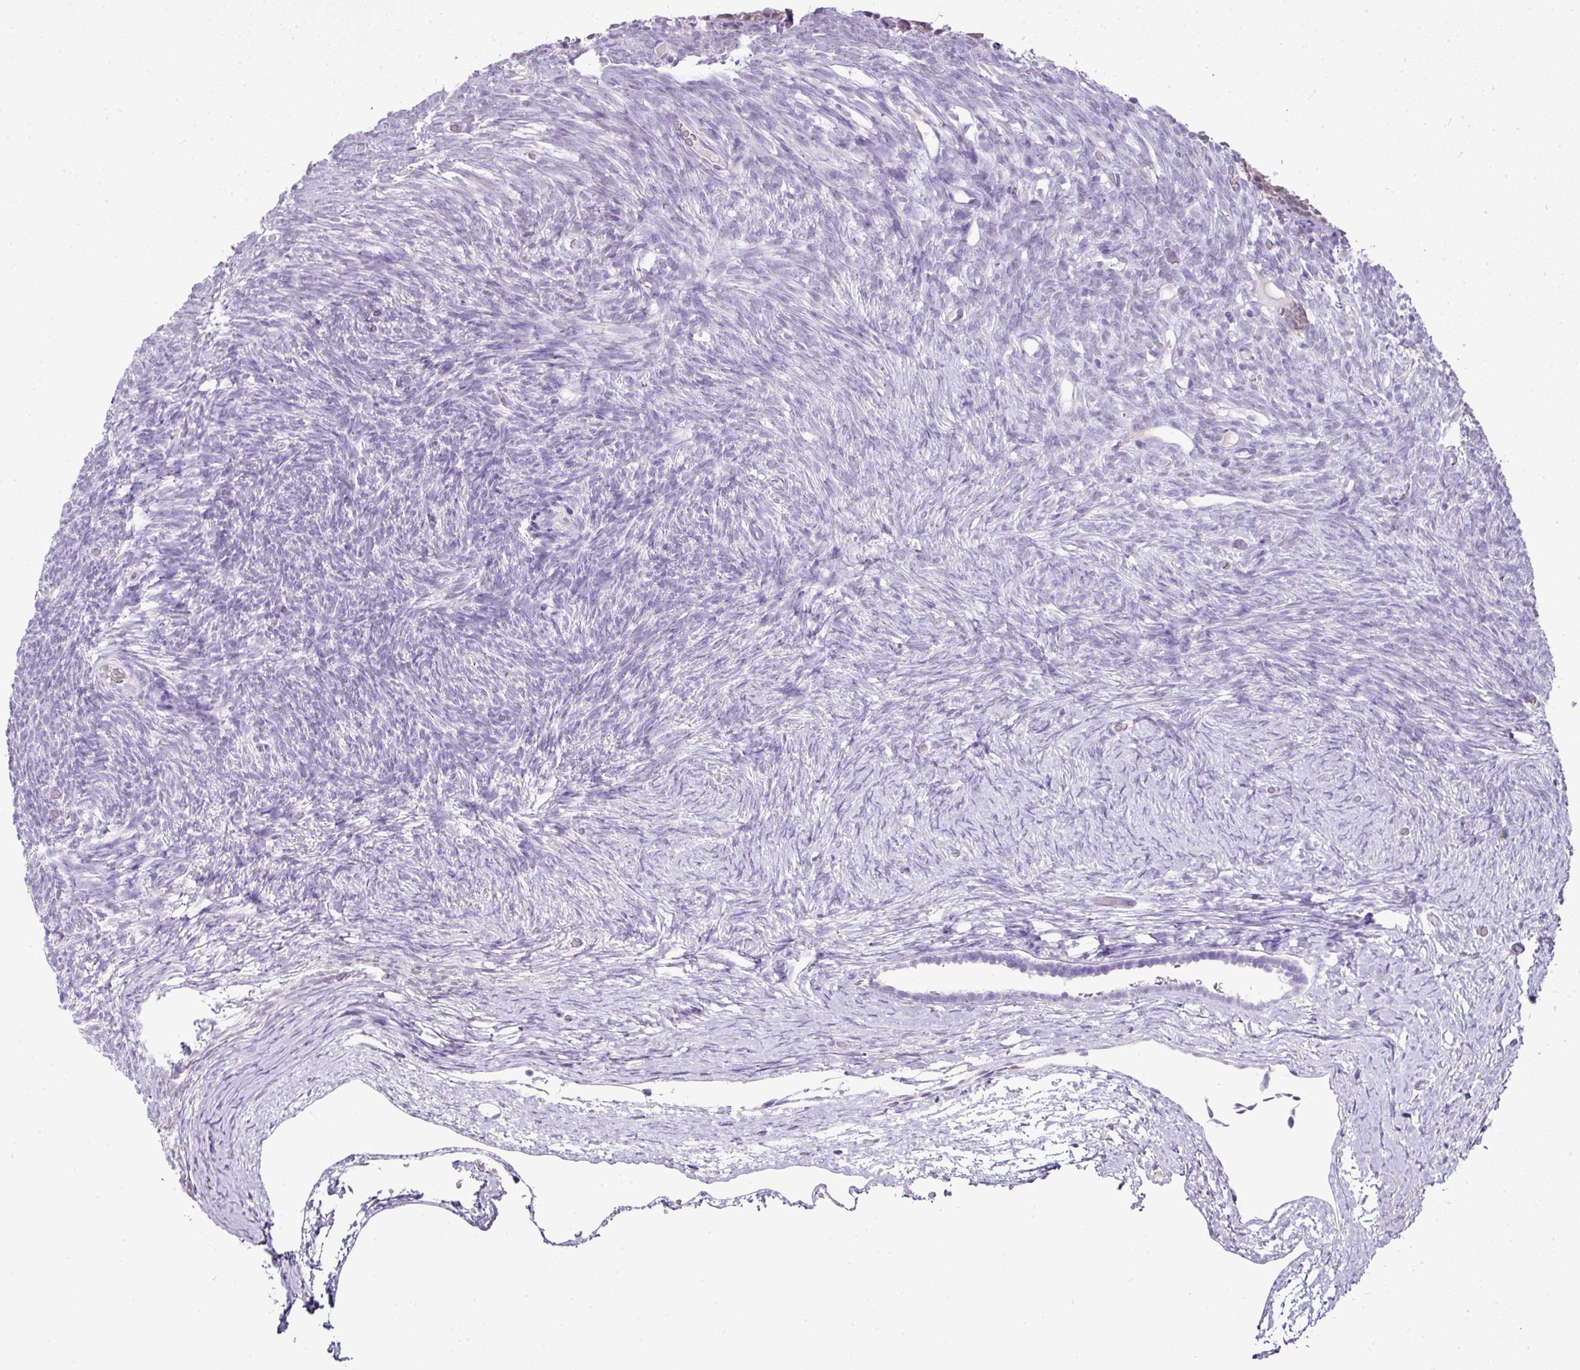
{"staining": {"intensity": "negative", "quantity": "none", "location": "none"}, "tissue": "ovary", "cell_type": "Ovarian stroma cells", "image_type": "normal", "snomed": [{"axis": "morphology", "description": "Normal tissue, NOS"}, {"axis": "topography", "description": "Ovary"}], "caption": "Immunohistochemistry (IHC) histopathology image of benign ovary stained for a protein (brown), which displays no staining in ovarian stroma cells.", "gene": "BCL11A", "patient": {"sex": "female", "age": 39}}